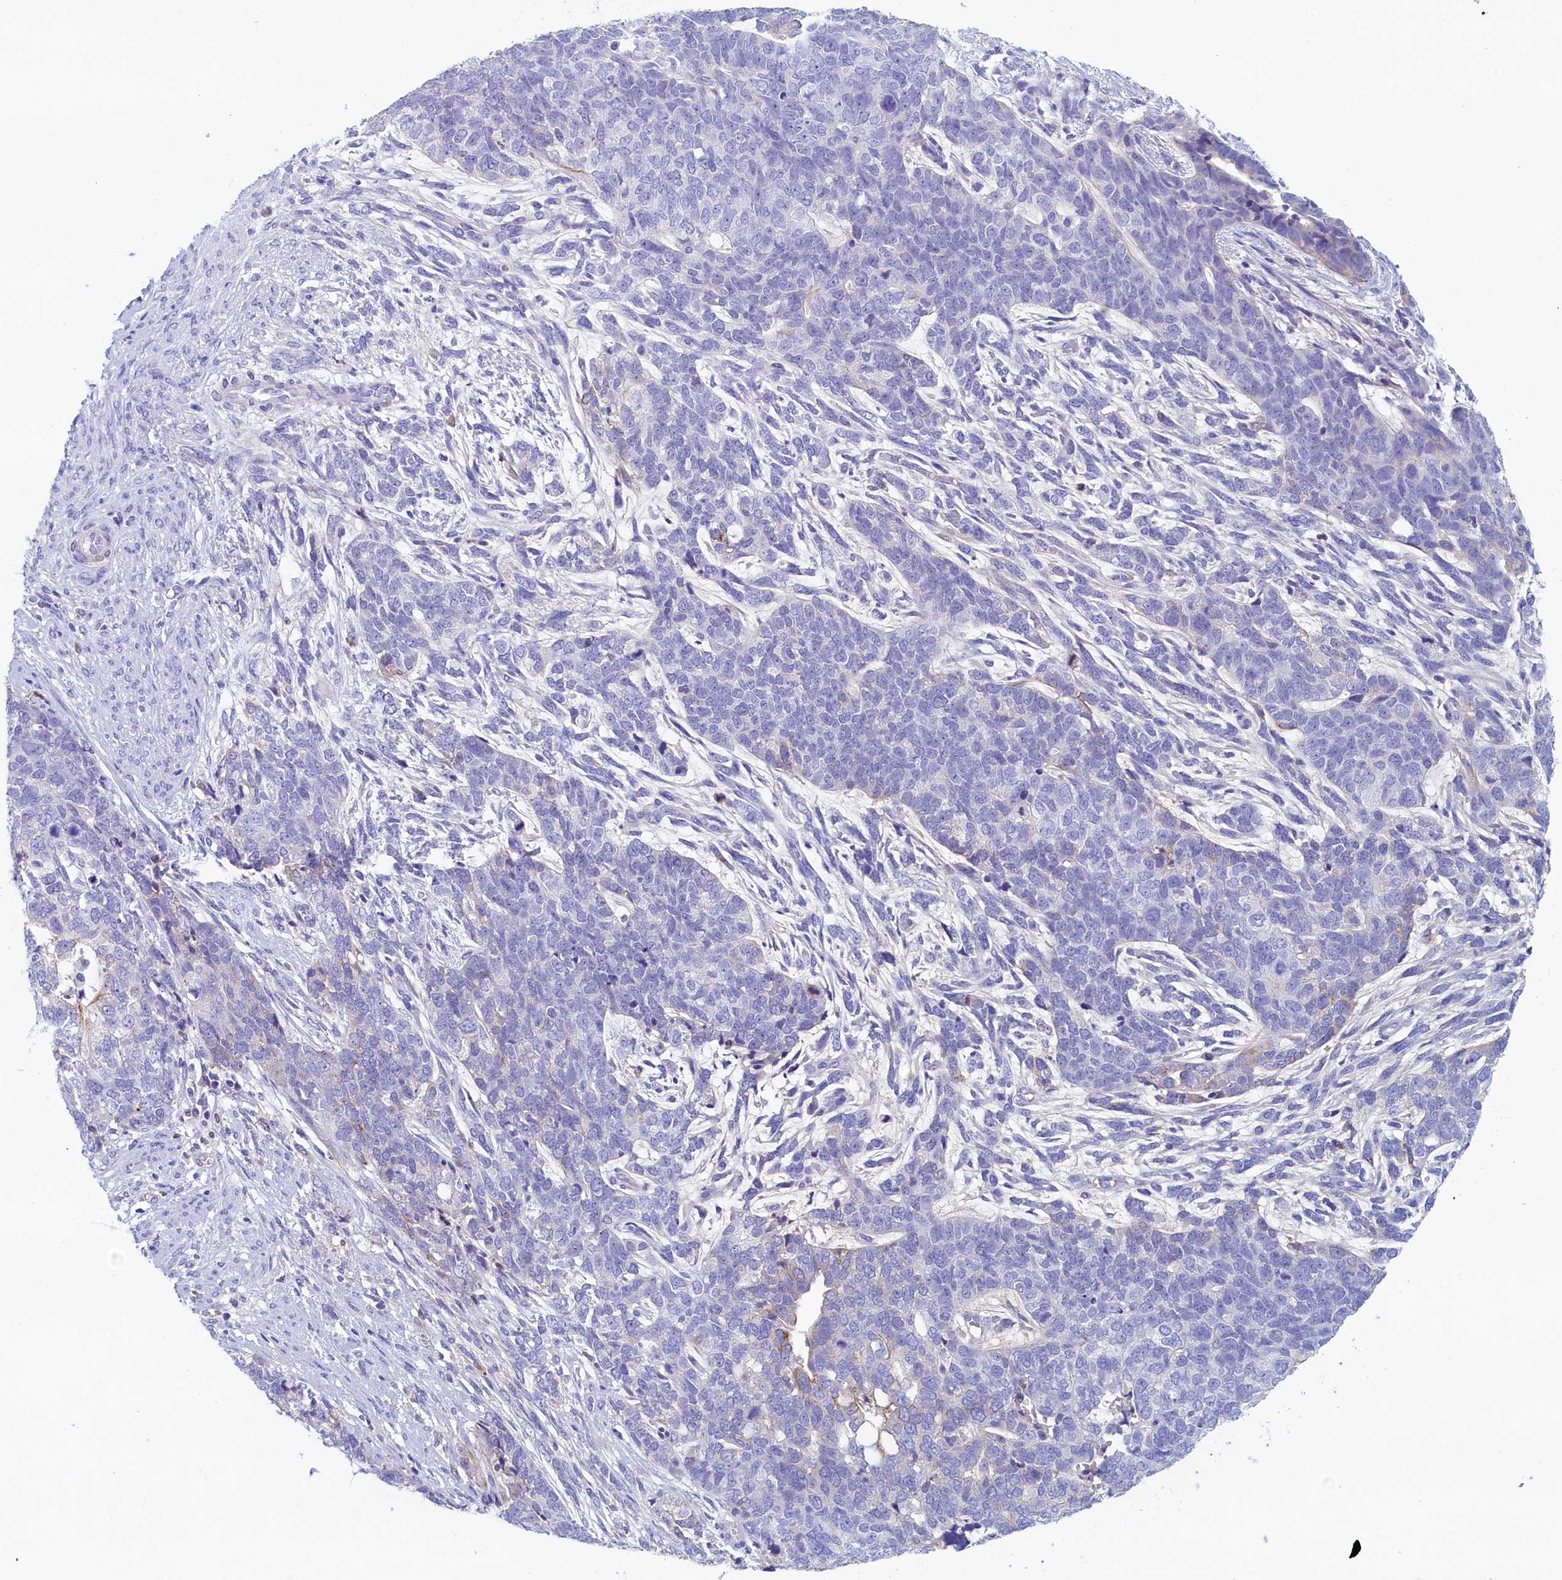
{"staining": {"intensity": "negative", "quantity": "none", "location": "none"}, "tissue": "cervical cancer", "cell_type": "Tumor cells", "image_type": "cancer", "snomed": [{"axis": "morphology", "description": "Squamous cell carcinoma, NOS"}, {"axis": "topography", "description": "Cervix"}], "caption": "Immunohistochemical staining of human cervical cancer demonstrates no significant staining in tumor cells.", "gene": "GUCA1C", "patient": {"sex": "female", "age": 63}}